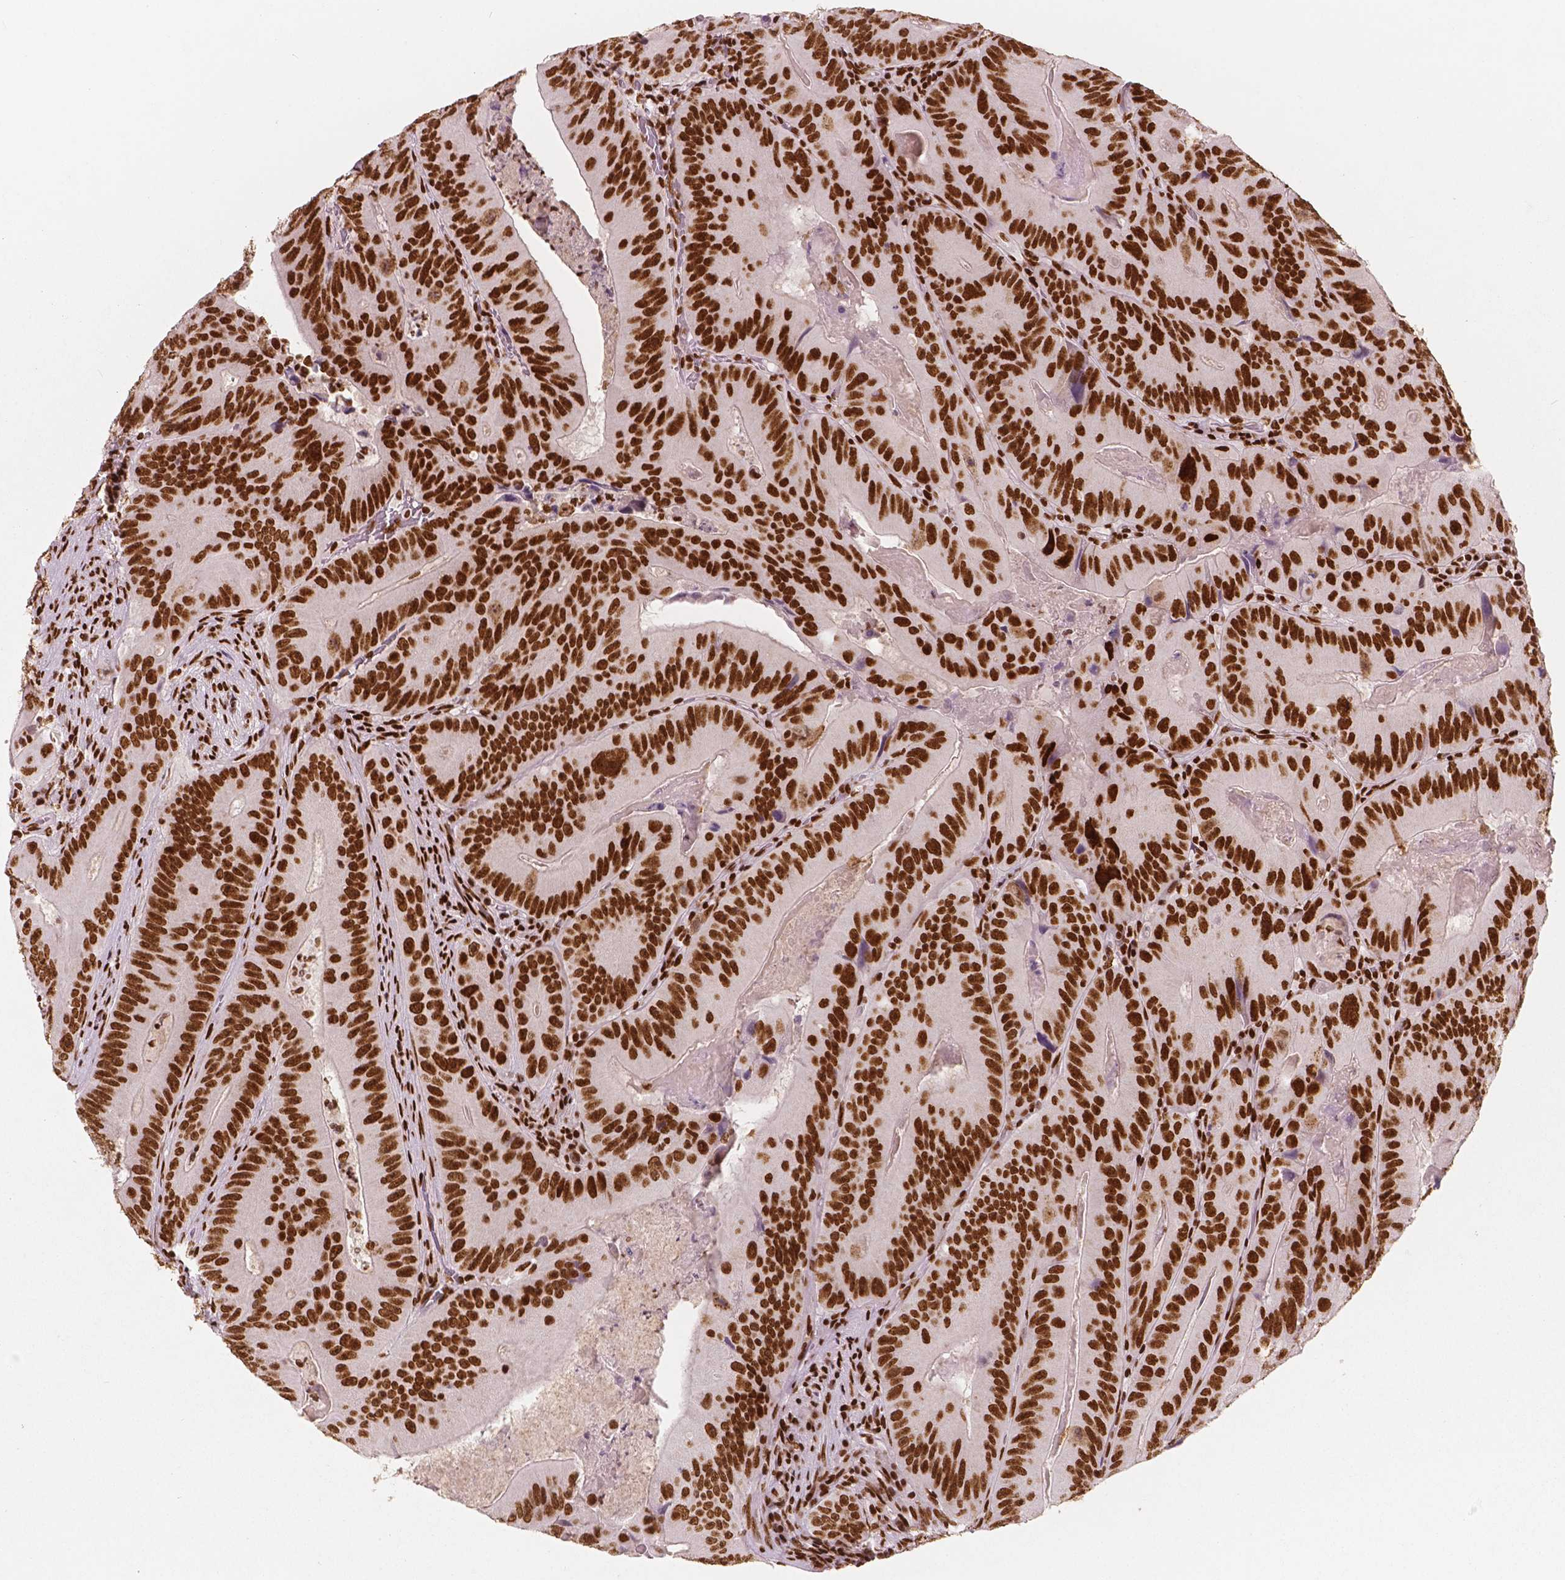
{"staining": {"intensity": "strong", "quantity": ">75%", "location": "nuclear"}, "tissue": "colorectal cancer", "cell_type": "Tumor cells", "image_type": "cancer", "snomed": [{"axis": "morphology", "description": "Adenocarcinoma, NOS"}, {"axis": "topography", "description": "Colon"}], "caption": "Protein expression analysis of adenocarcinoma (colorectal) reveals strong nuclear expression in about >75% of tumor cells.", "gene": "BRD4", "patient": {"sex": "female", "age": 86}}